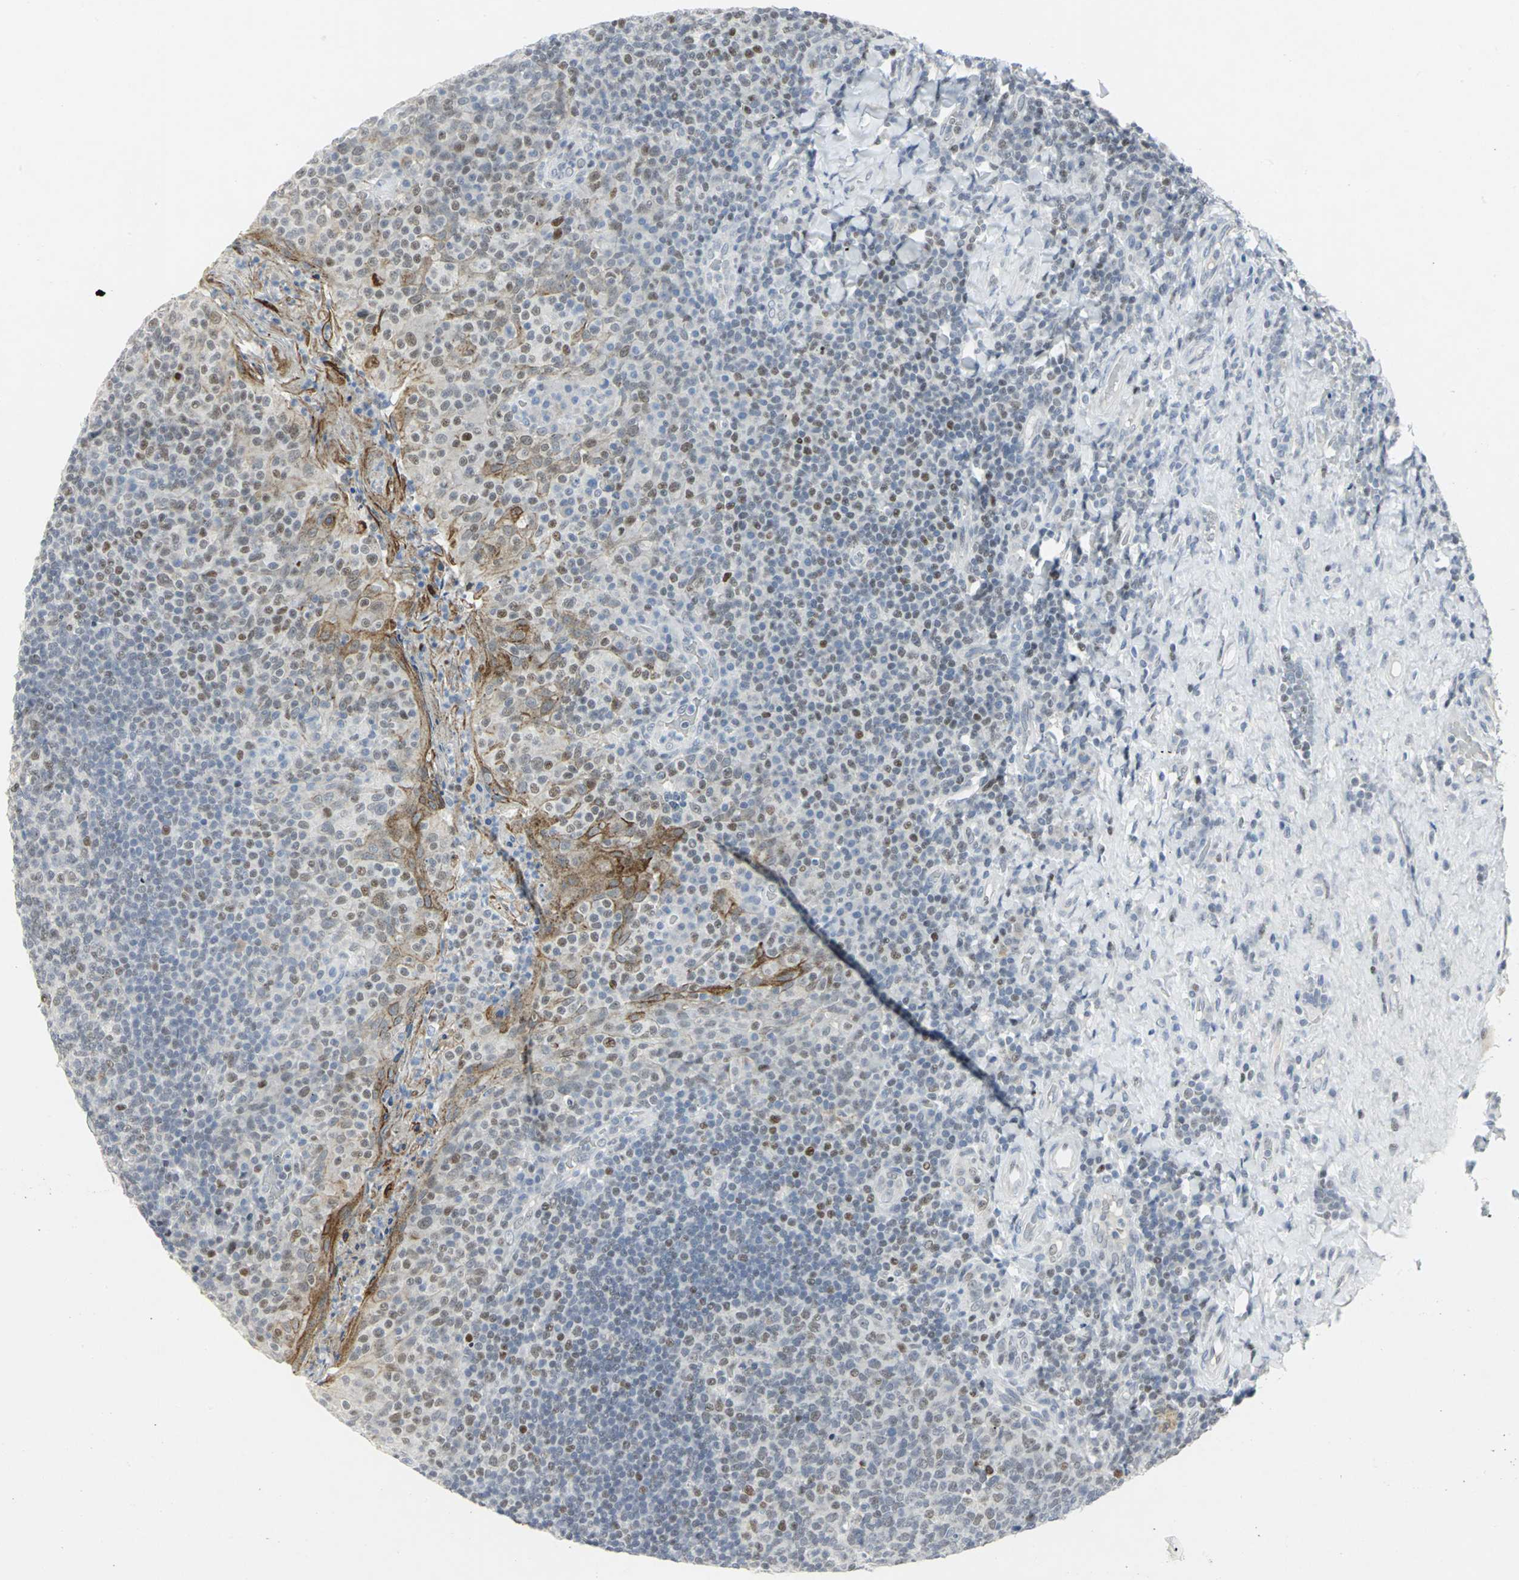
{"staining": {"intensity": "moderate", "quantity": "25%-75%", "location": "nuclear"}, "tissue": "tonsil", "cell_type": "Germinal center cells", "image_type": "normal", "snomed": [{"axis": "morphology", "description": "Normal tissue, NOS"}, {"axis": "topography", "description": "Tonsil"}], "caption": "A high-resolution micrograph shows immunohistochemistry staining of benign tonsil, which displays moderate nuclear expression in approximately 25%-75% of germinal center cells. (DAB IHC with brightfield microscopy, high magnification).", "gene": "RPA1", "patient": {"sex": "male", "age": 17}}